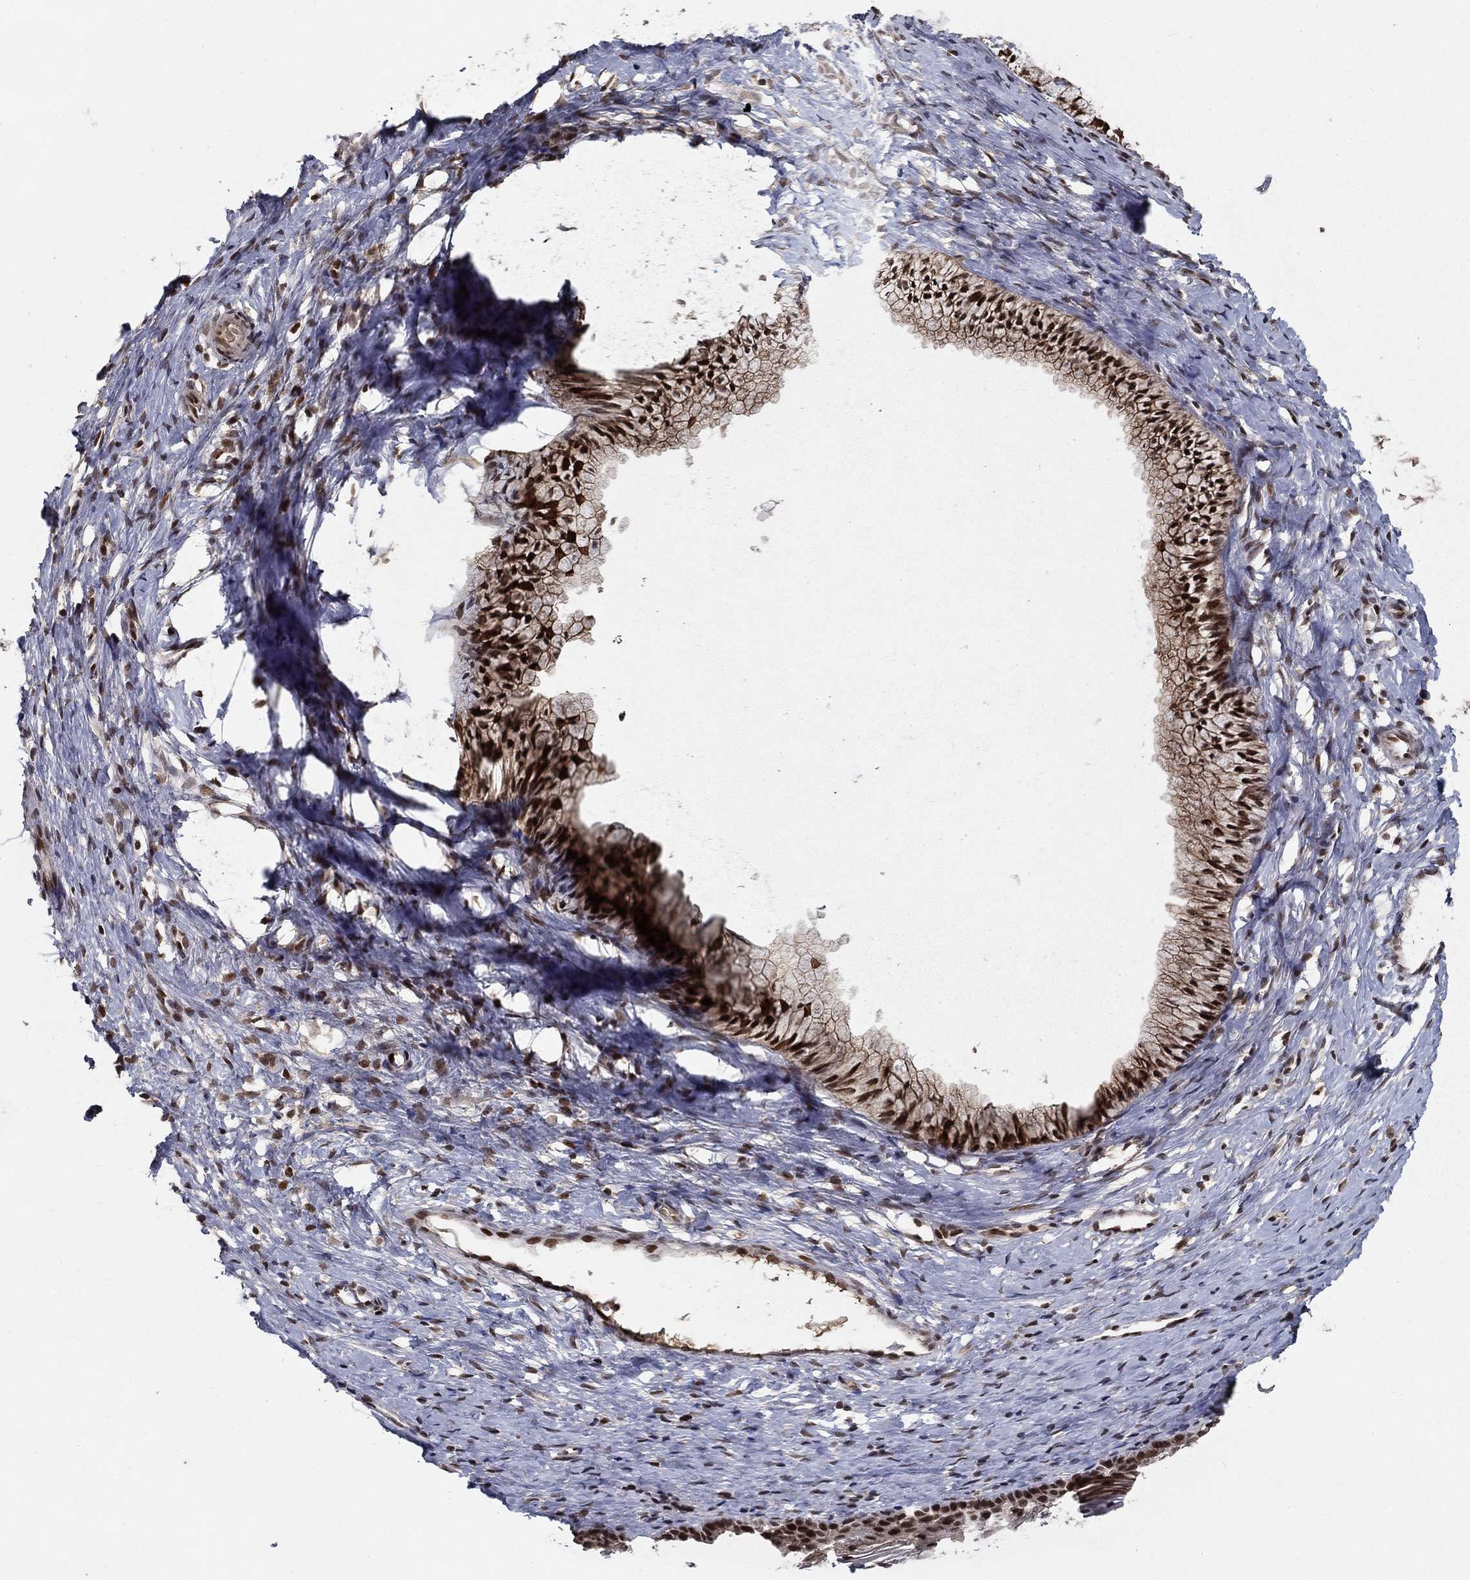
{"staining": {"intensity": "strong", "quantity": ">75%", "location": "cytoplasmic/membranous,nuclear"}, "tissue": "cervix", "cell_type": "Glandular cells", "image_type": "normal", "snomed": [{"axis": "morphology", "description": "Normal tissue, NOS"}, {"axis": "topography", "description": "Cervix"}], "caption": "Immunohistochemical staining of benign human cervix reveals high levels of strong cytoplasmic/membranous,nuclear positivity in approximately >75% of glandular cells. (DAB (3,3'-diaminobenzidine) = brown stain, brightfield microscopy at high magnification).", "gene": "CDCA7L", "patient": {"sex": "female", "age": 39}}